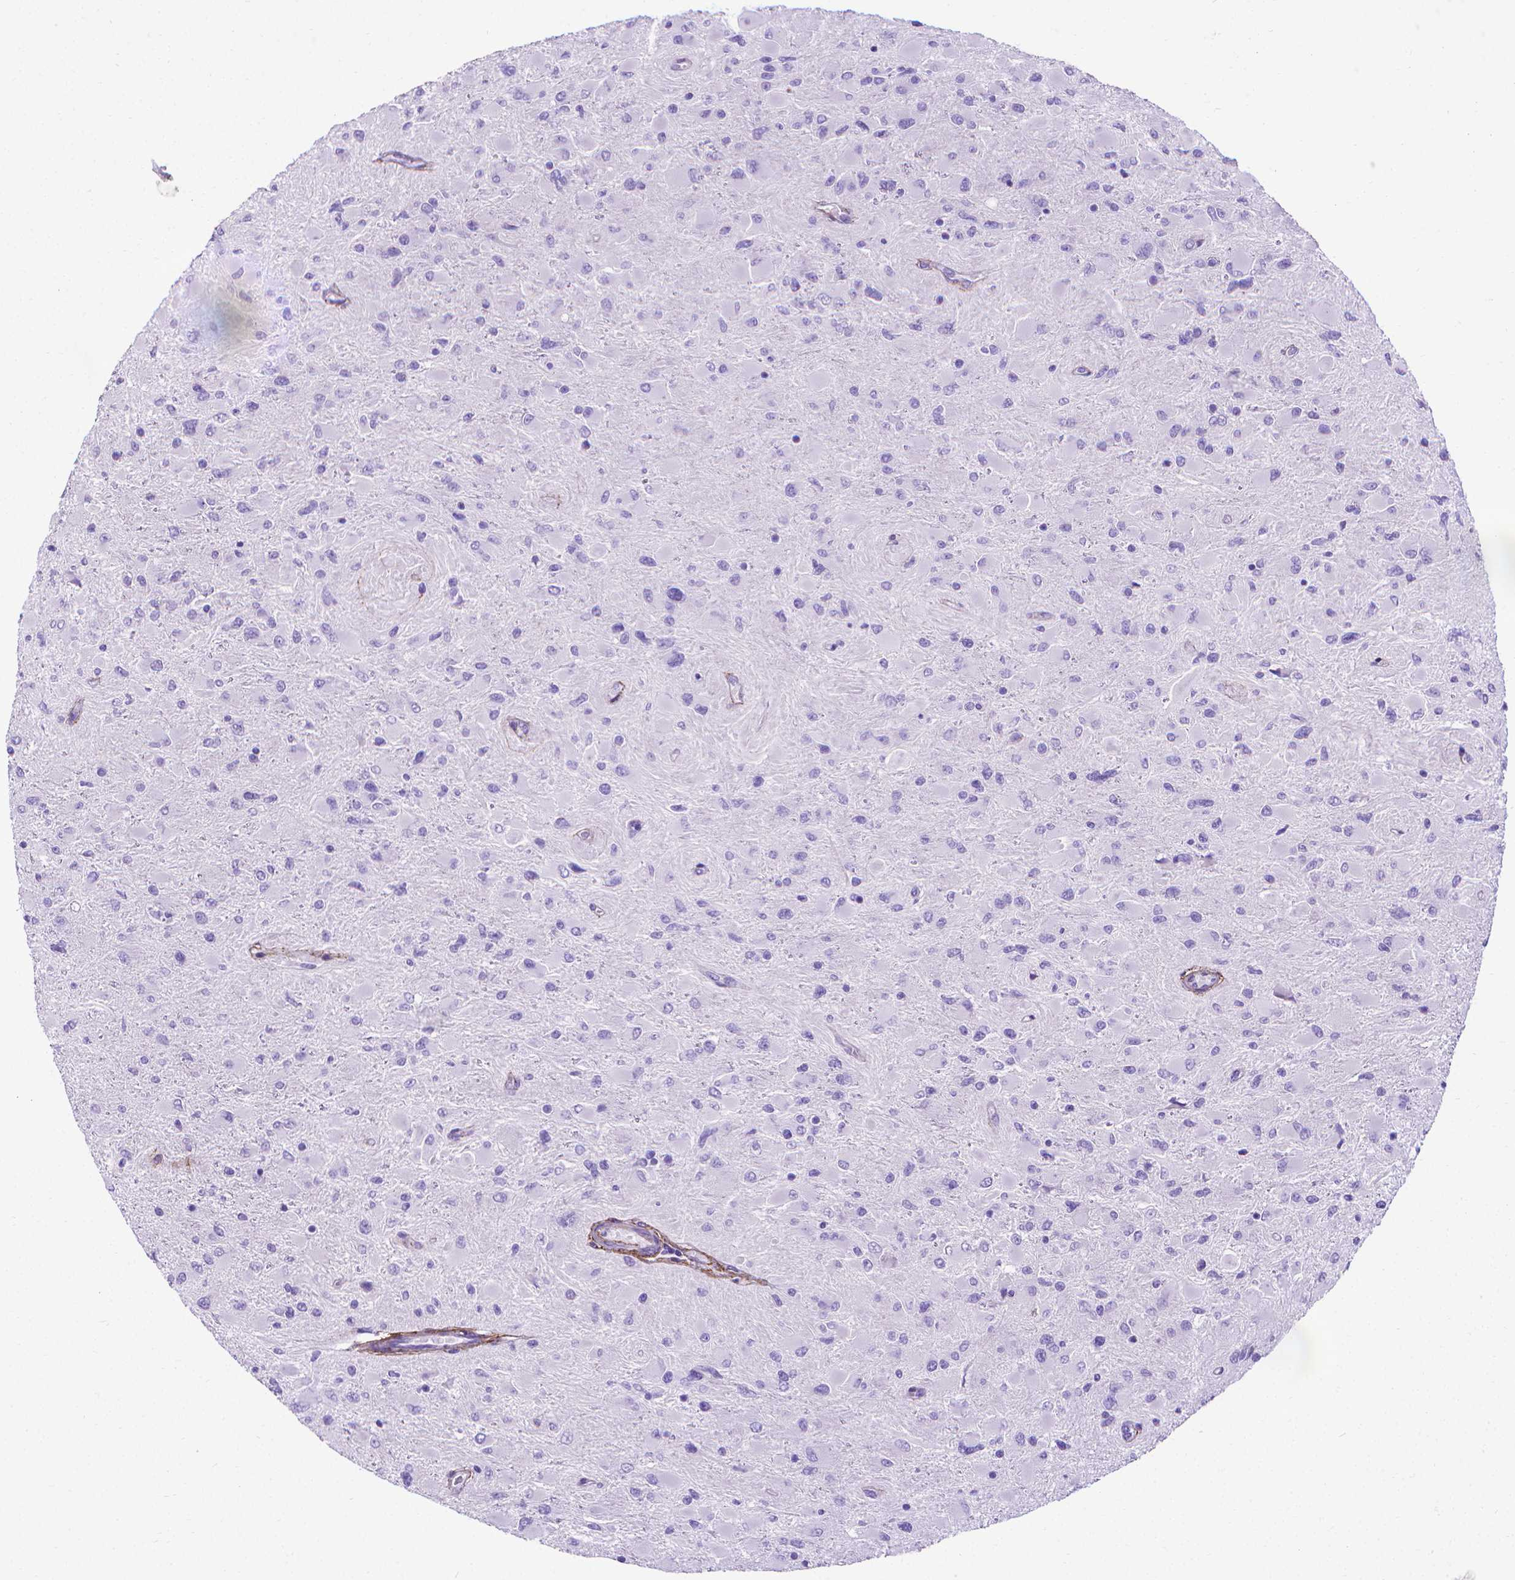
{"staining": {"intensity": "negative", "quantity": "none", "location": "none"}, "tissue": "glioma", "cell_type": "Tumor cells", "image_type": "cancer", "snomed": [{"axis": "morphology", "description": "Glioma, malignant, High grade"}, {"axis": "topography", "description": "Cerebral cortex"}], "caption": "Tumor cells are negative for brown protein staining in malignant glioma (high-grade).", "gene": "MFAP2", "patient": {"sex": "female", "age": 36}}